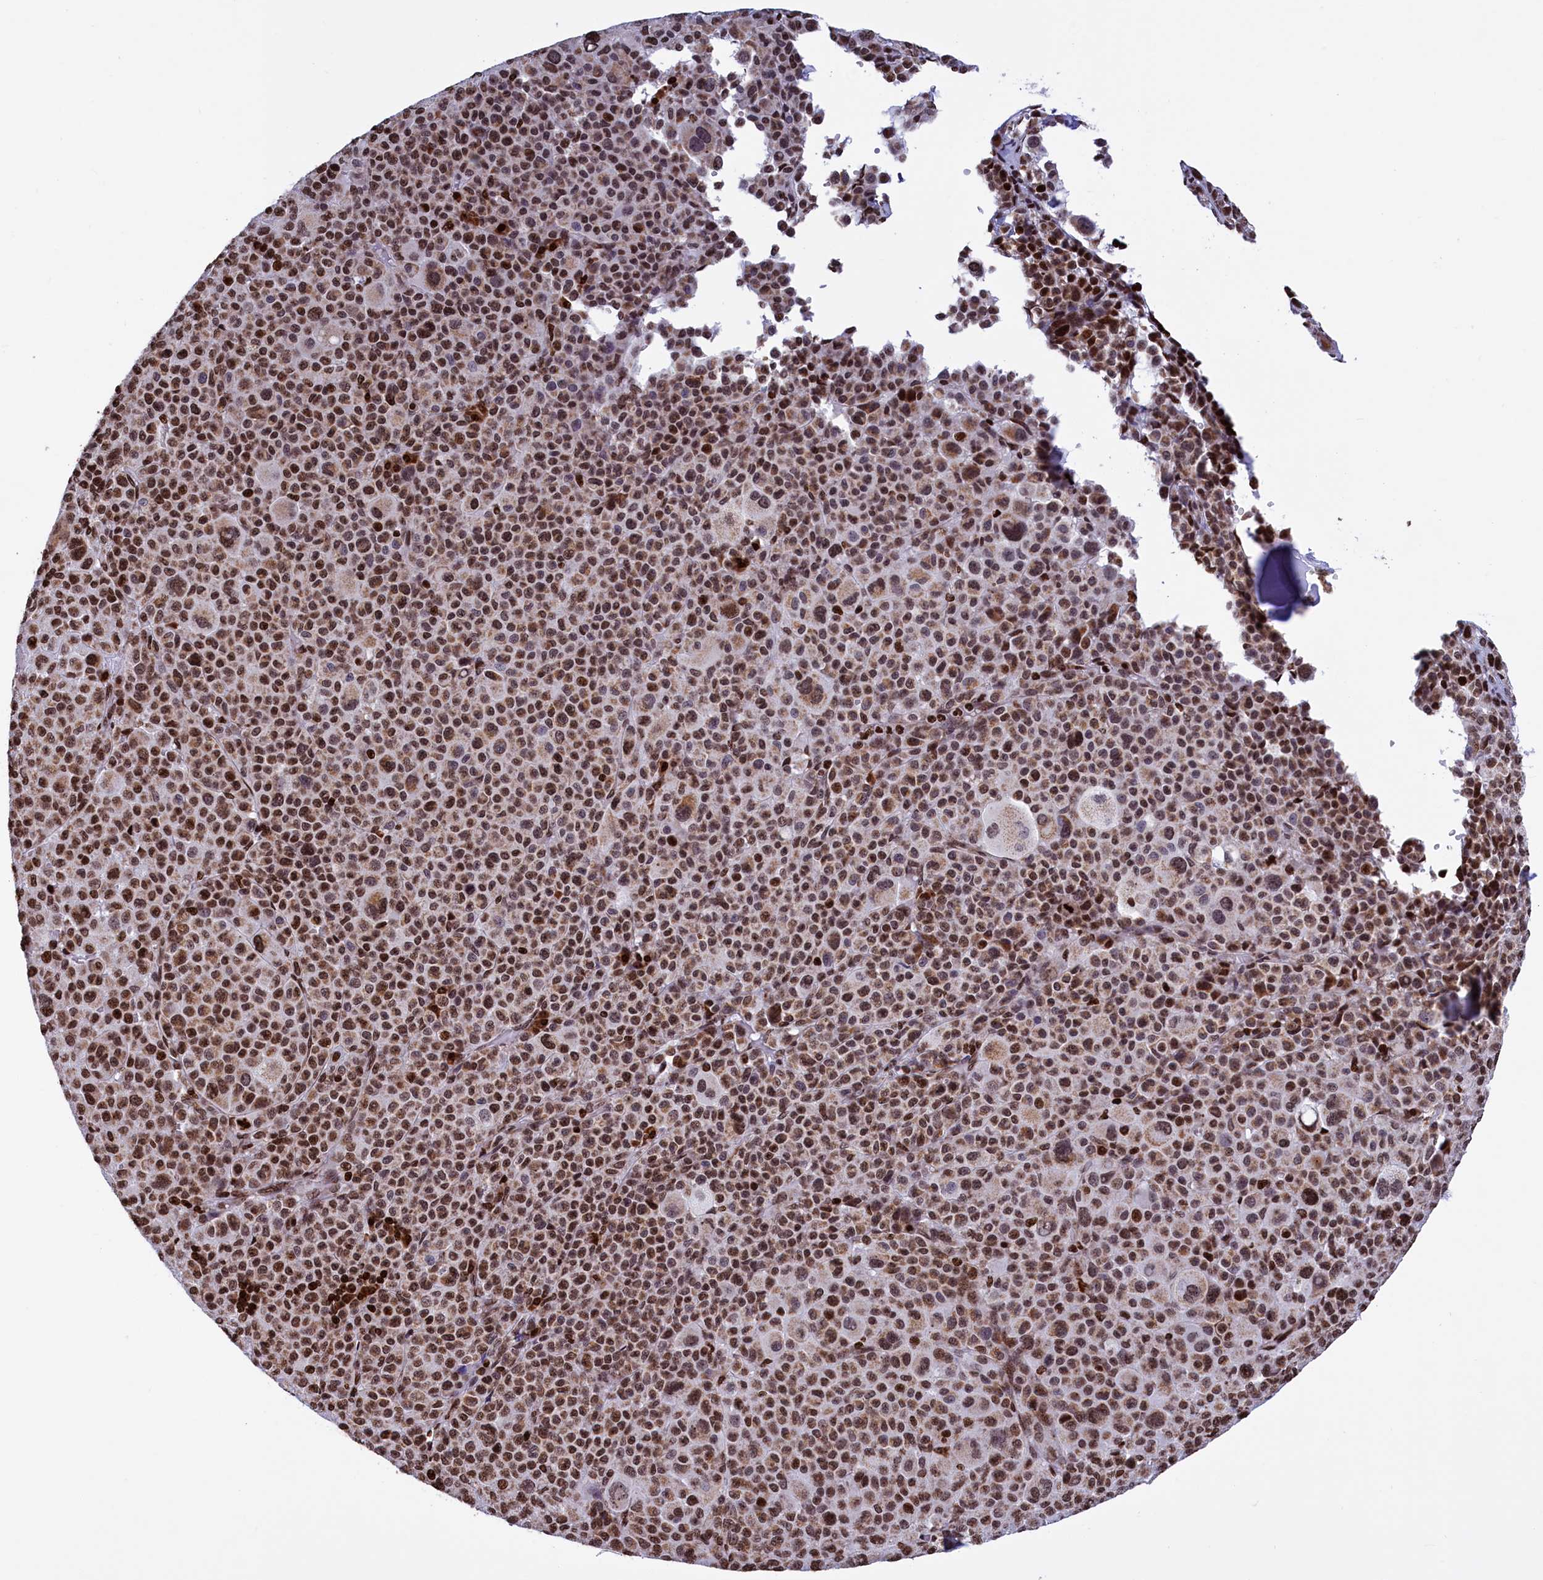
{"staining": {"intensity": "moderate", "quantity": ">75%", "location": "nuclear"}, "tissue": "melanoma", "cell_type": "Tumor cells", "image_type": "cancer", "snomed": [{"axis": "morphology", "description": "Malignant melanoma, Metastatic site"}, {"axis": "topography", "description": "Skin"}], "caption": "Malignant melanoma (metastatic site) stained with DAB (3,3'-diaminobenzidine) immunohistochemistry (IHC) exhibits medium levels of moderate nuclear staining in approximately >75% of tumor cells.", "gene": "TIMM29", "patient": {"sex": "female", "age": 74}}